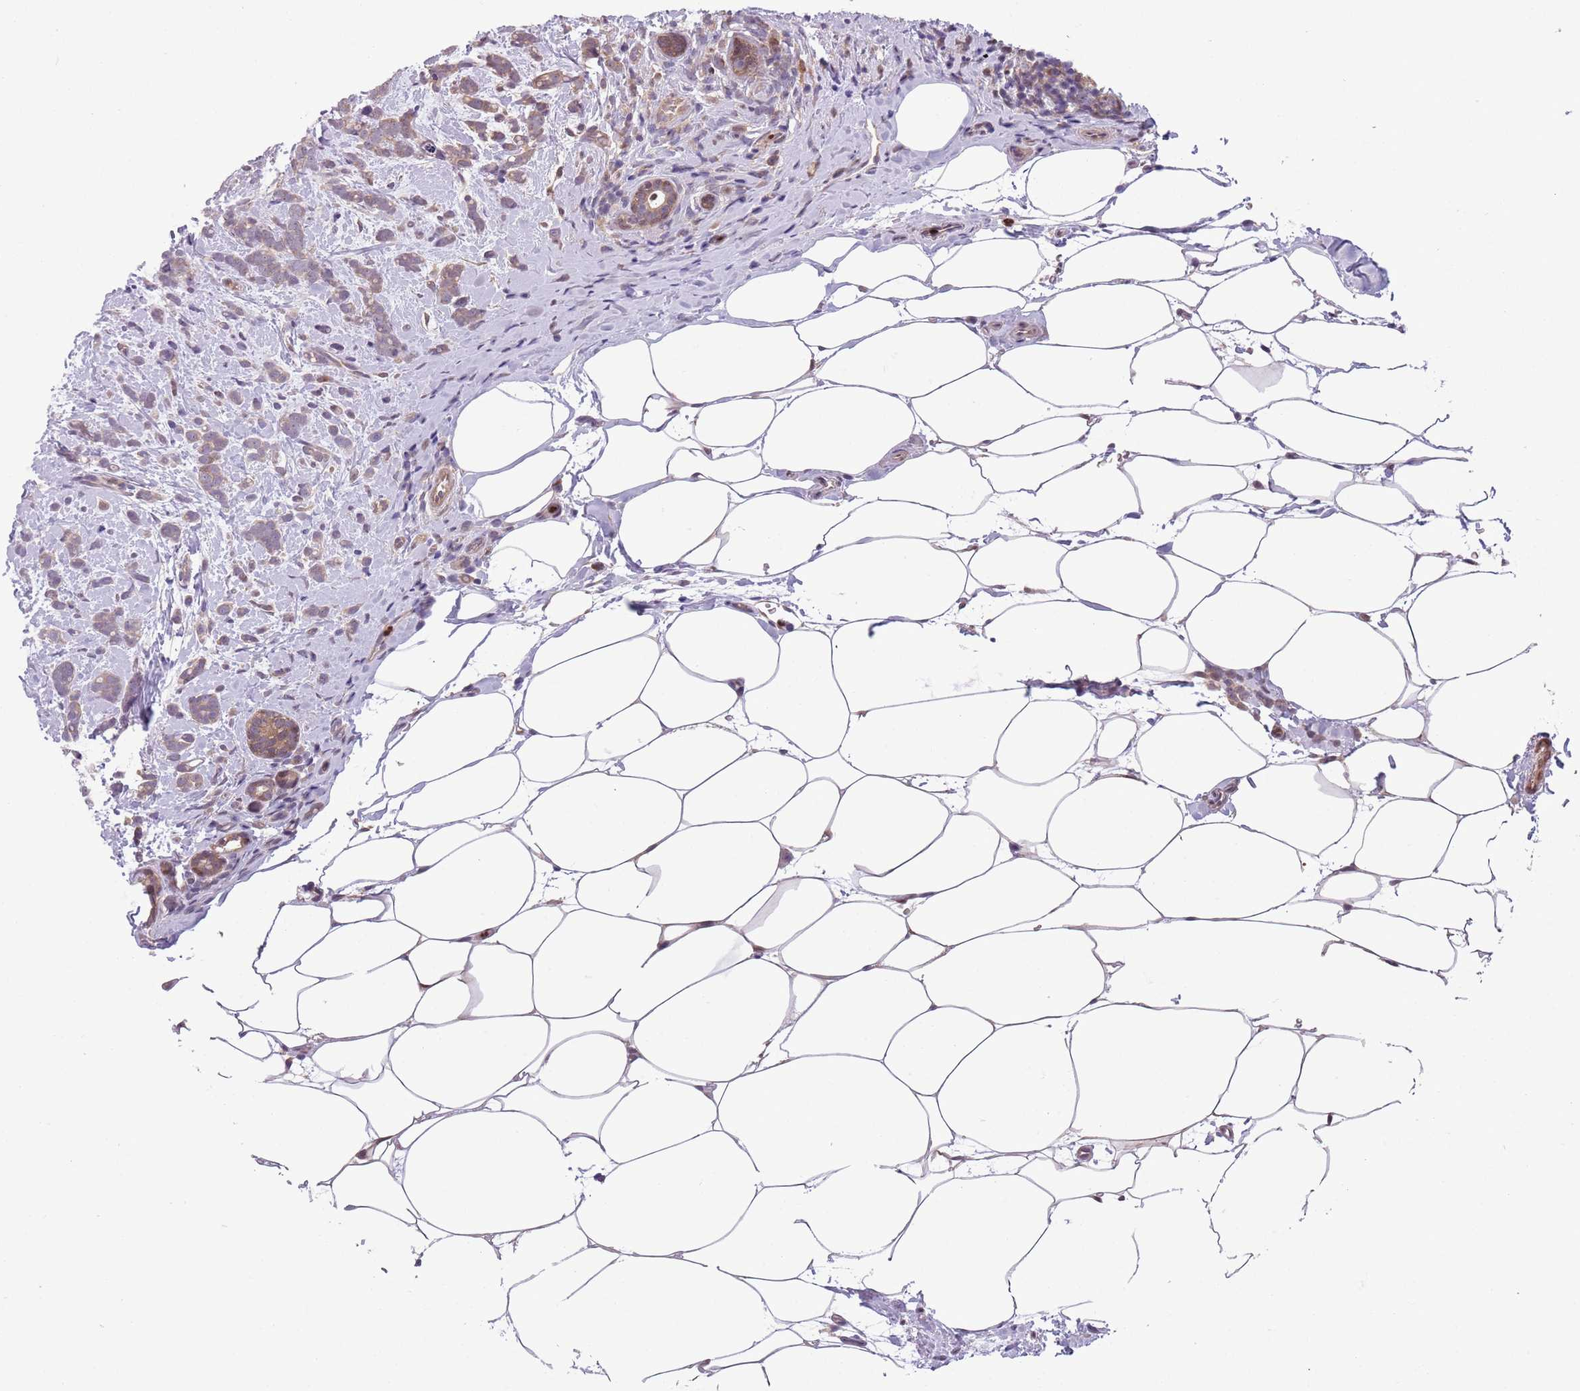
{"staining": {"intensity": "weak", "quantity": ">75%", "location": "cytoplasmic/membranous"}, "tissue": "breast cancer", "cell_type": "Tumor cells", "image_type": "cancer", "snomed": [{"axis": "morphology", "description": "Lobular carcinoma"}, {"axis": "topography", "description": "Breast"}], "caption": "Brown immunohistochemical staining in human breast cancer (lobular carcinoma) shows weak cytoplasmic/membranous expression in about >75% of tumor cells.", "gene": "ADCY7", "patient": {"sex": "female", "age": 58}}